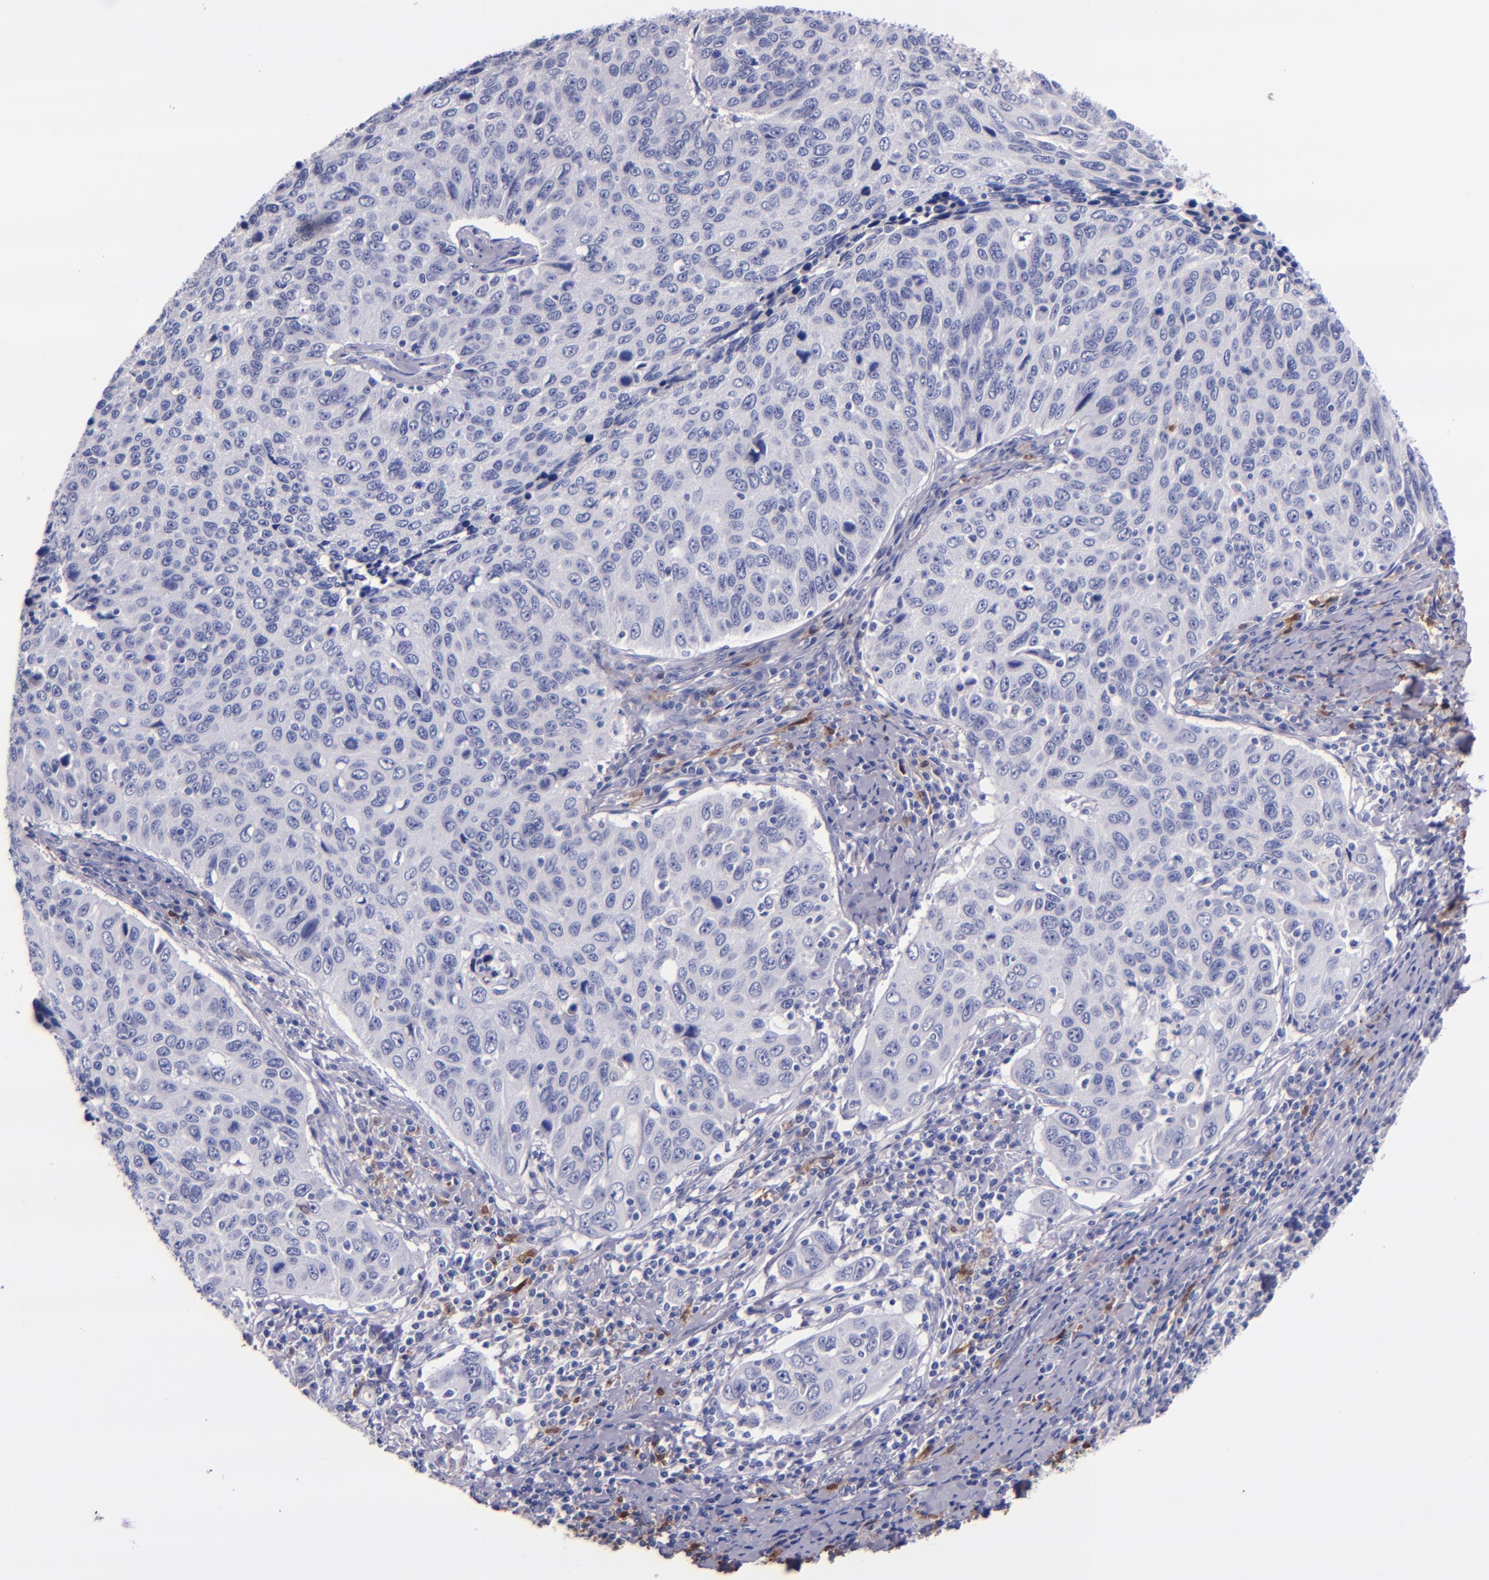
{"staining": {"intensity": "negative", "quantity": "none", "location": "none"}, "tissue": "cervical cancer", "cell_type": "Tumor cells", "image_type": "cancer", "snomed": [{"axis": "morphology", "description": "Squamous cell carcinoma, NOS"}, {"axis": "topography", "description": "Cervix"}], "caption": "Cervical squamous cell carcinoma was stained to show a protein in brown. There is no significant expression in tumor cells.", "gene": "F13A1", "patient": {"sex": "female", "age": 53}}